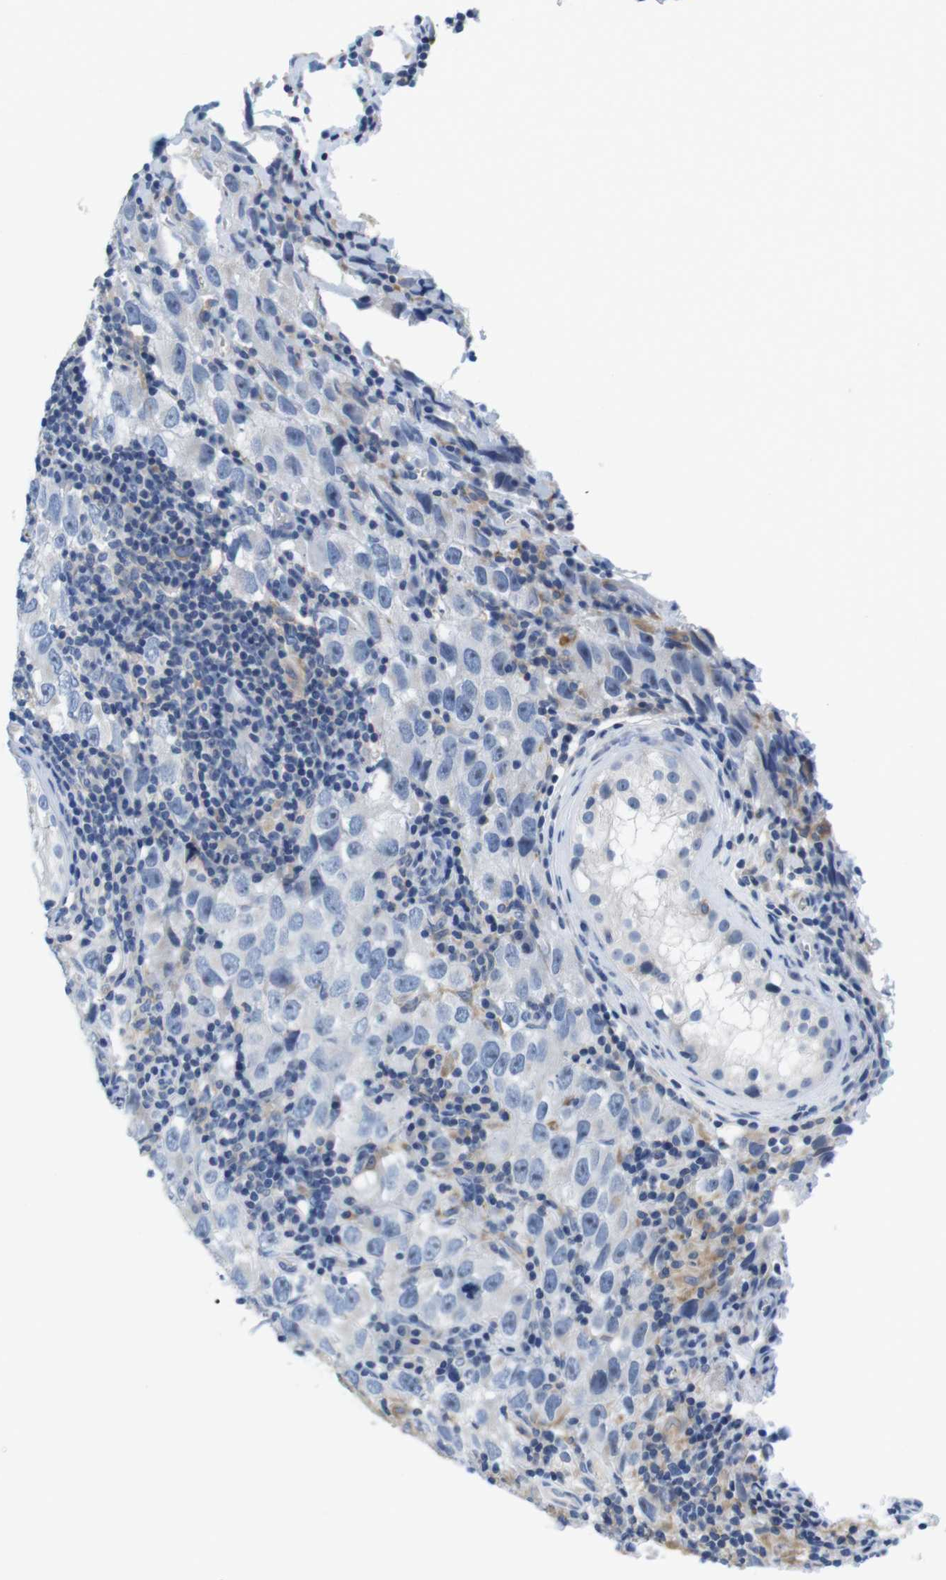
{"staining": {"intensity": "negative", "quantity": "none", "location": "none"}, "tissue": "testis cancer", "cell_type": "Tumor cells", "image_type": "cancer", "snomed": [{"axis": "morphology", "description": "Carcinoma, Embryonal, NOS"}, {"axis": "topography", "description": "Testis"}], "caption": "Testis embryonal carcinoma was stained to show a protein in brown. There is no significant expression in tumor cells.", "gene": "CNGA2", "patient": {"sex": "male", "age": 21}}